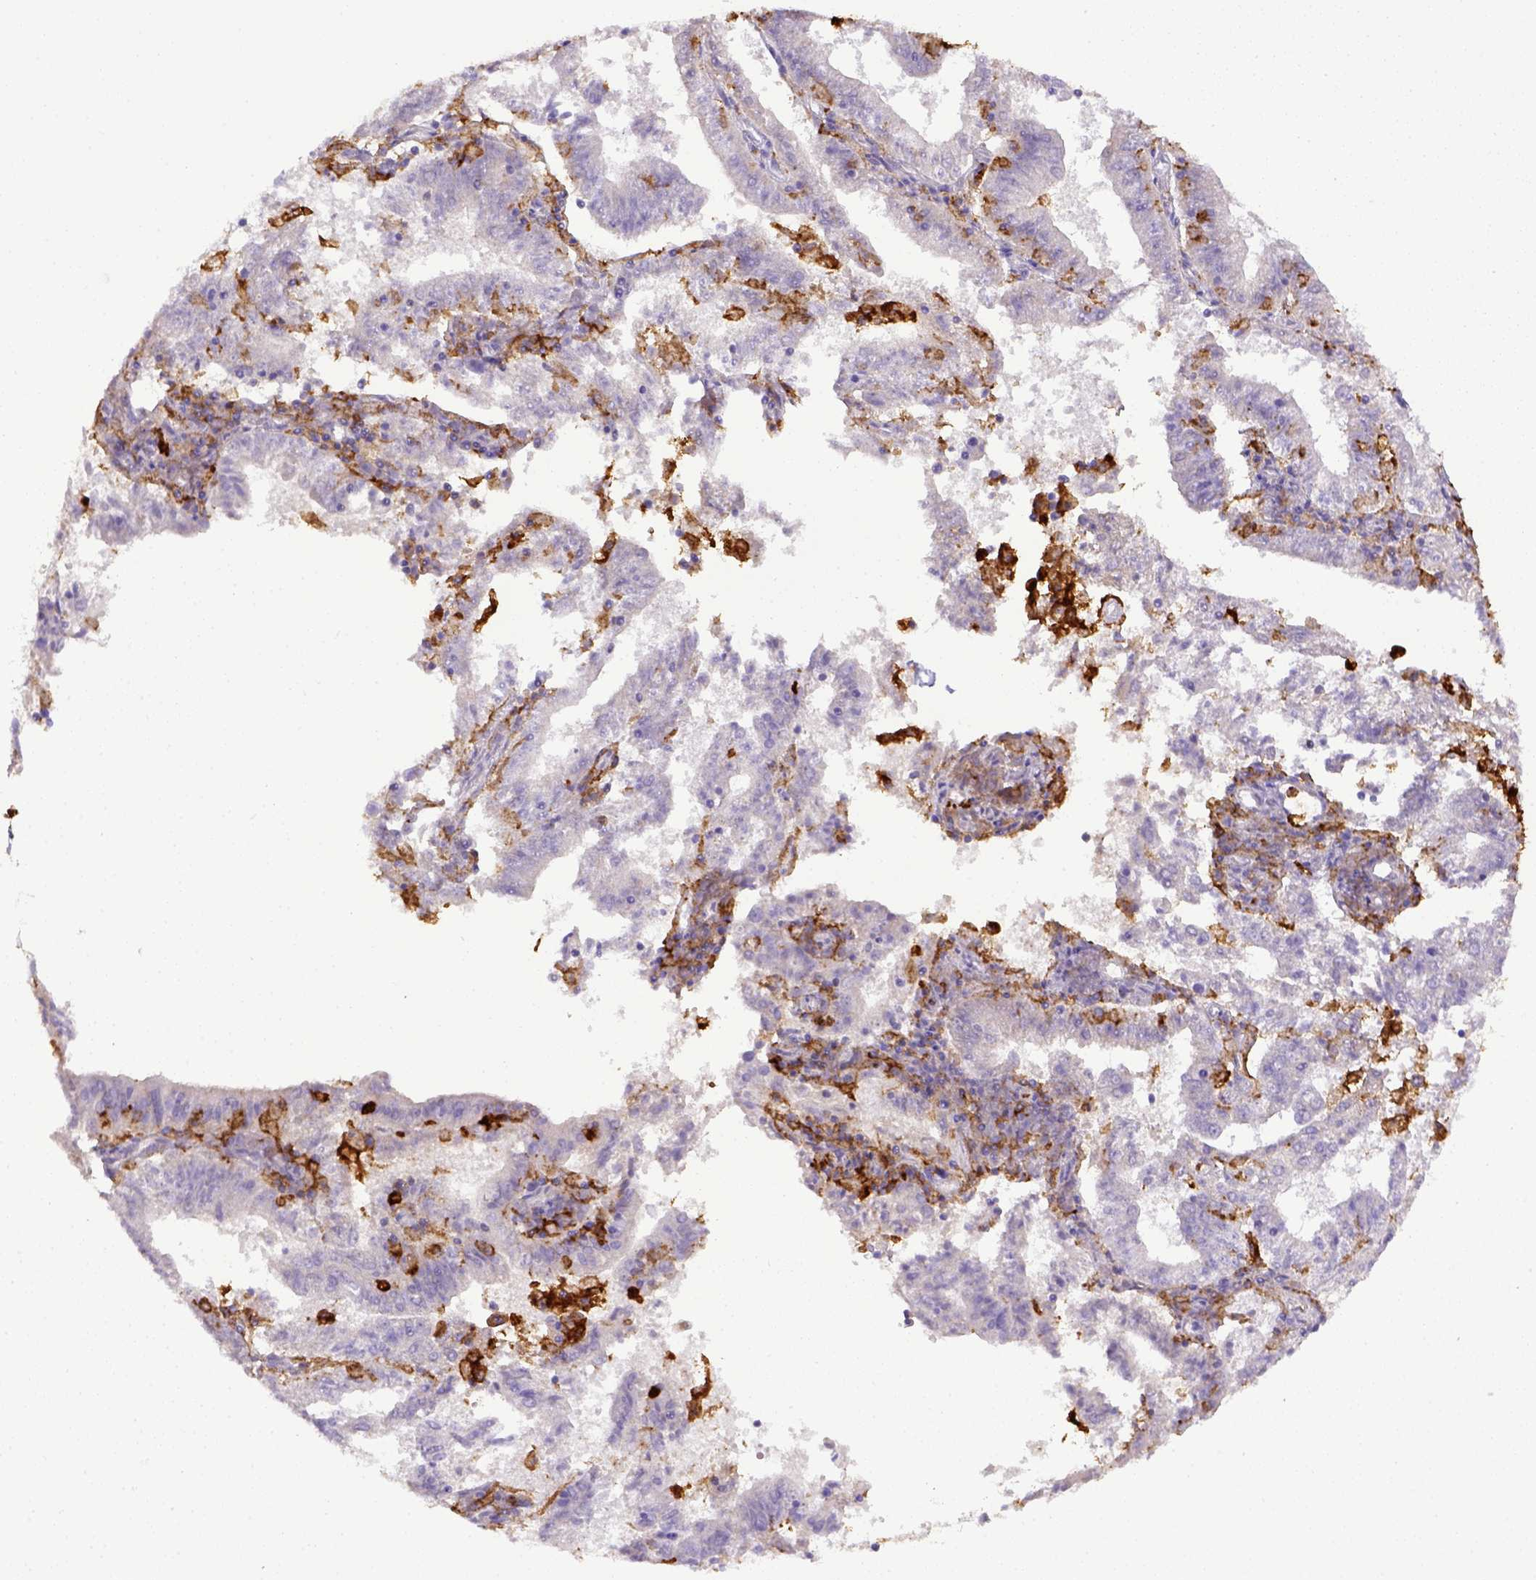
{"staining": {"intensity": "negative", "quantity": "none", "location": "none"}, "tissue": "endometrial cancer", "cell_type": "Tumor cells", "image_type": "cancer", "snomed": [{"axis": "morphology", "description": "Adenocarcinoma, NOS"}, {"axis": "topography", "description": "Endometrium"}], "caption": "The immunohistochemistry (IHC) histopathology image has no significant staining in tumor cells of endometrial cancer tissue.", "gene": "ITGAM", "patient": {"sex": "female", "age": 82}}